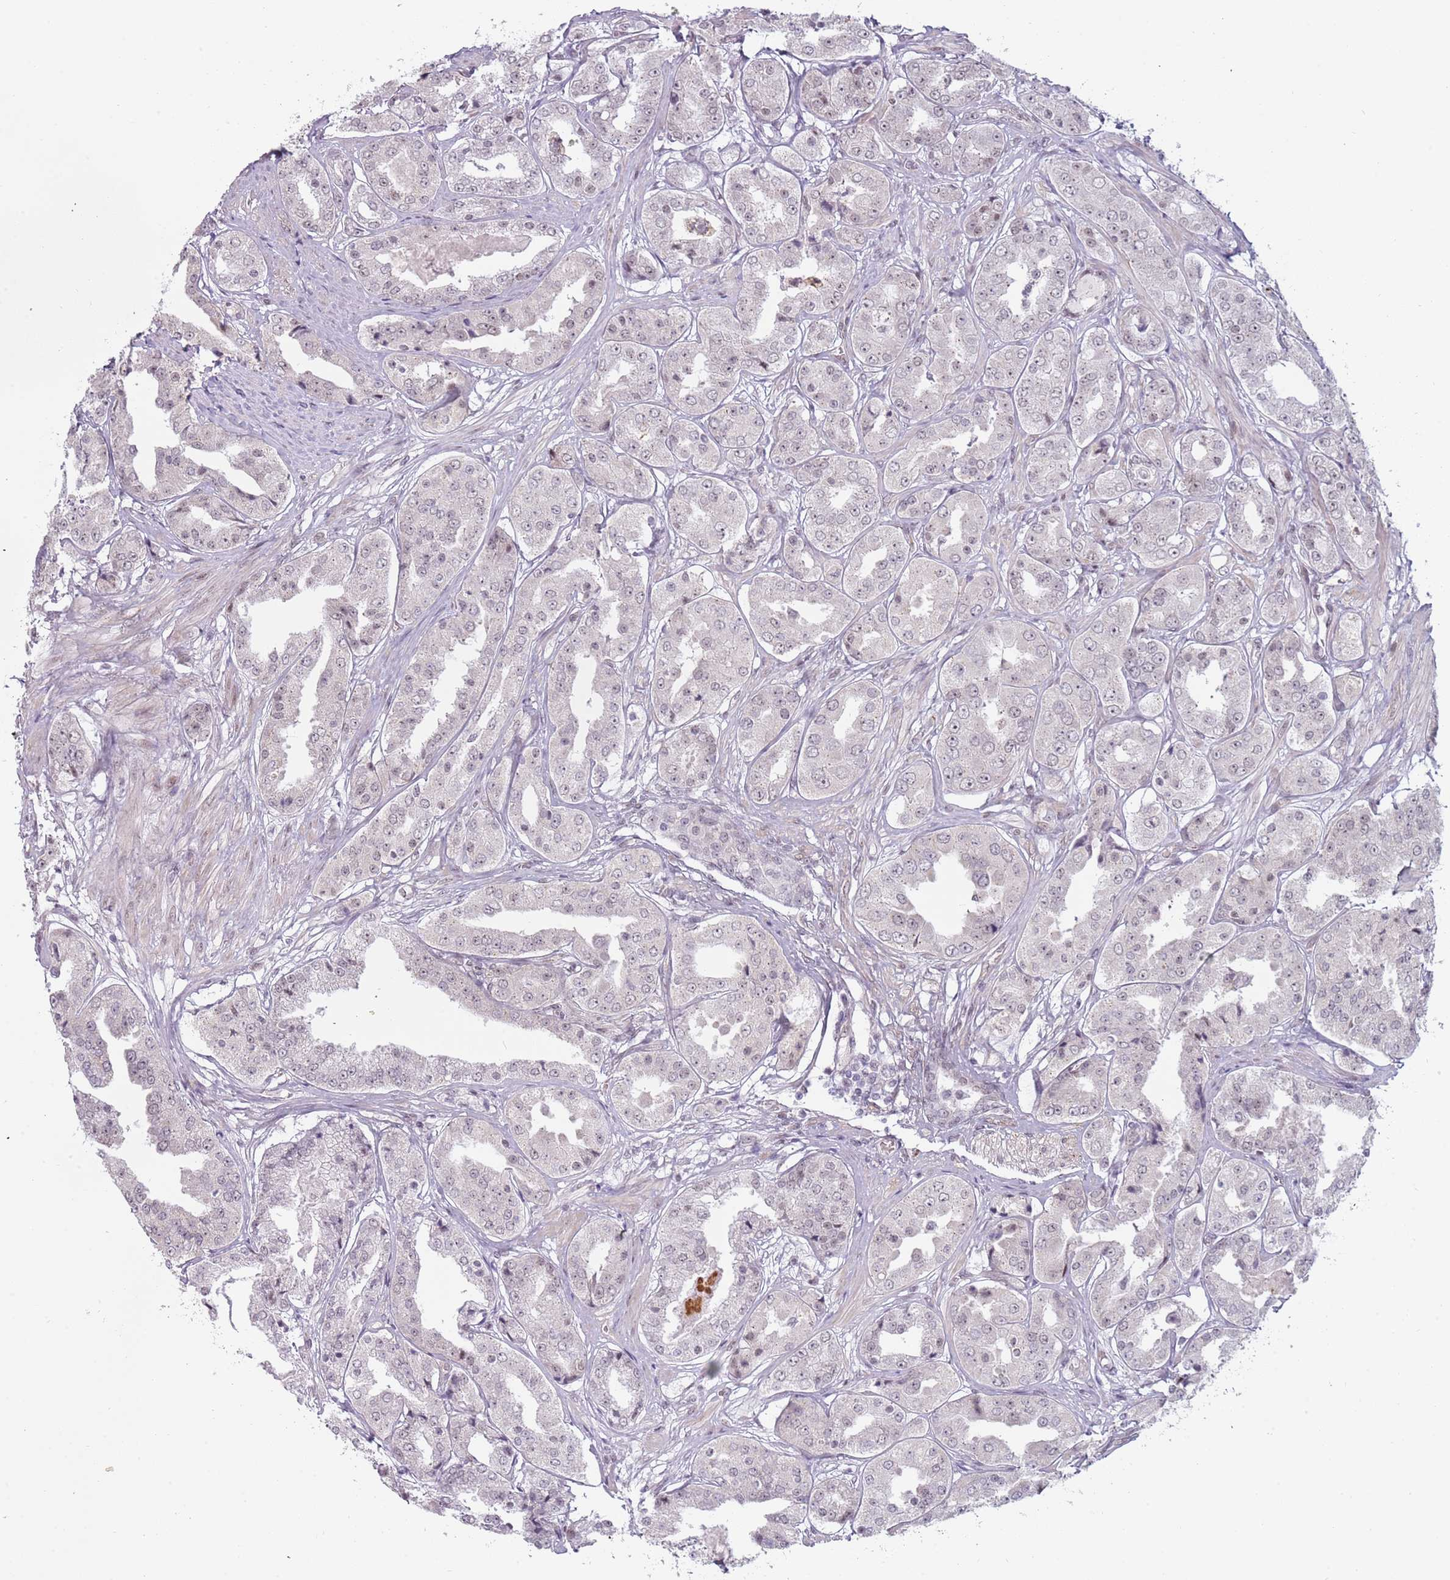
{"staining": {"intensity": "negative", "quantity": "none", "location": "none"}, "tissue": "prostate cancer", "cell_type": "Tumor cells", "image_type": "cancer", "snomed": [{"axis": "morphology", "description": "Adenocarcinoma, High grade"}, {"axis": "topography", "description": "Prostate"}], "caption": "IHC image of neoplastic tissue: human high-grade adenocarcinoma (prostate) stained with DAB shows no significant protein positivity in tumor cells. (DAB immunohistochemistry with hematoxylin counter stain).", "gene": "REXO4", "patient": {"sex": "male", "age": 63}}